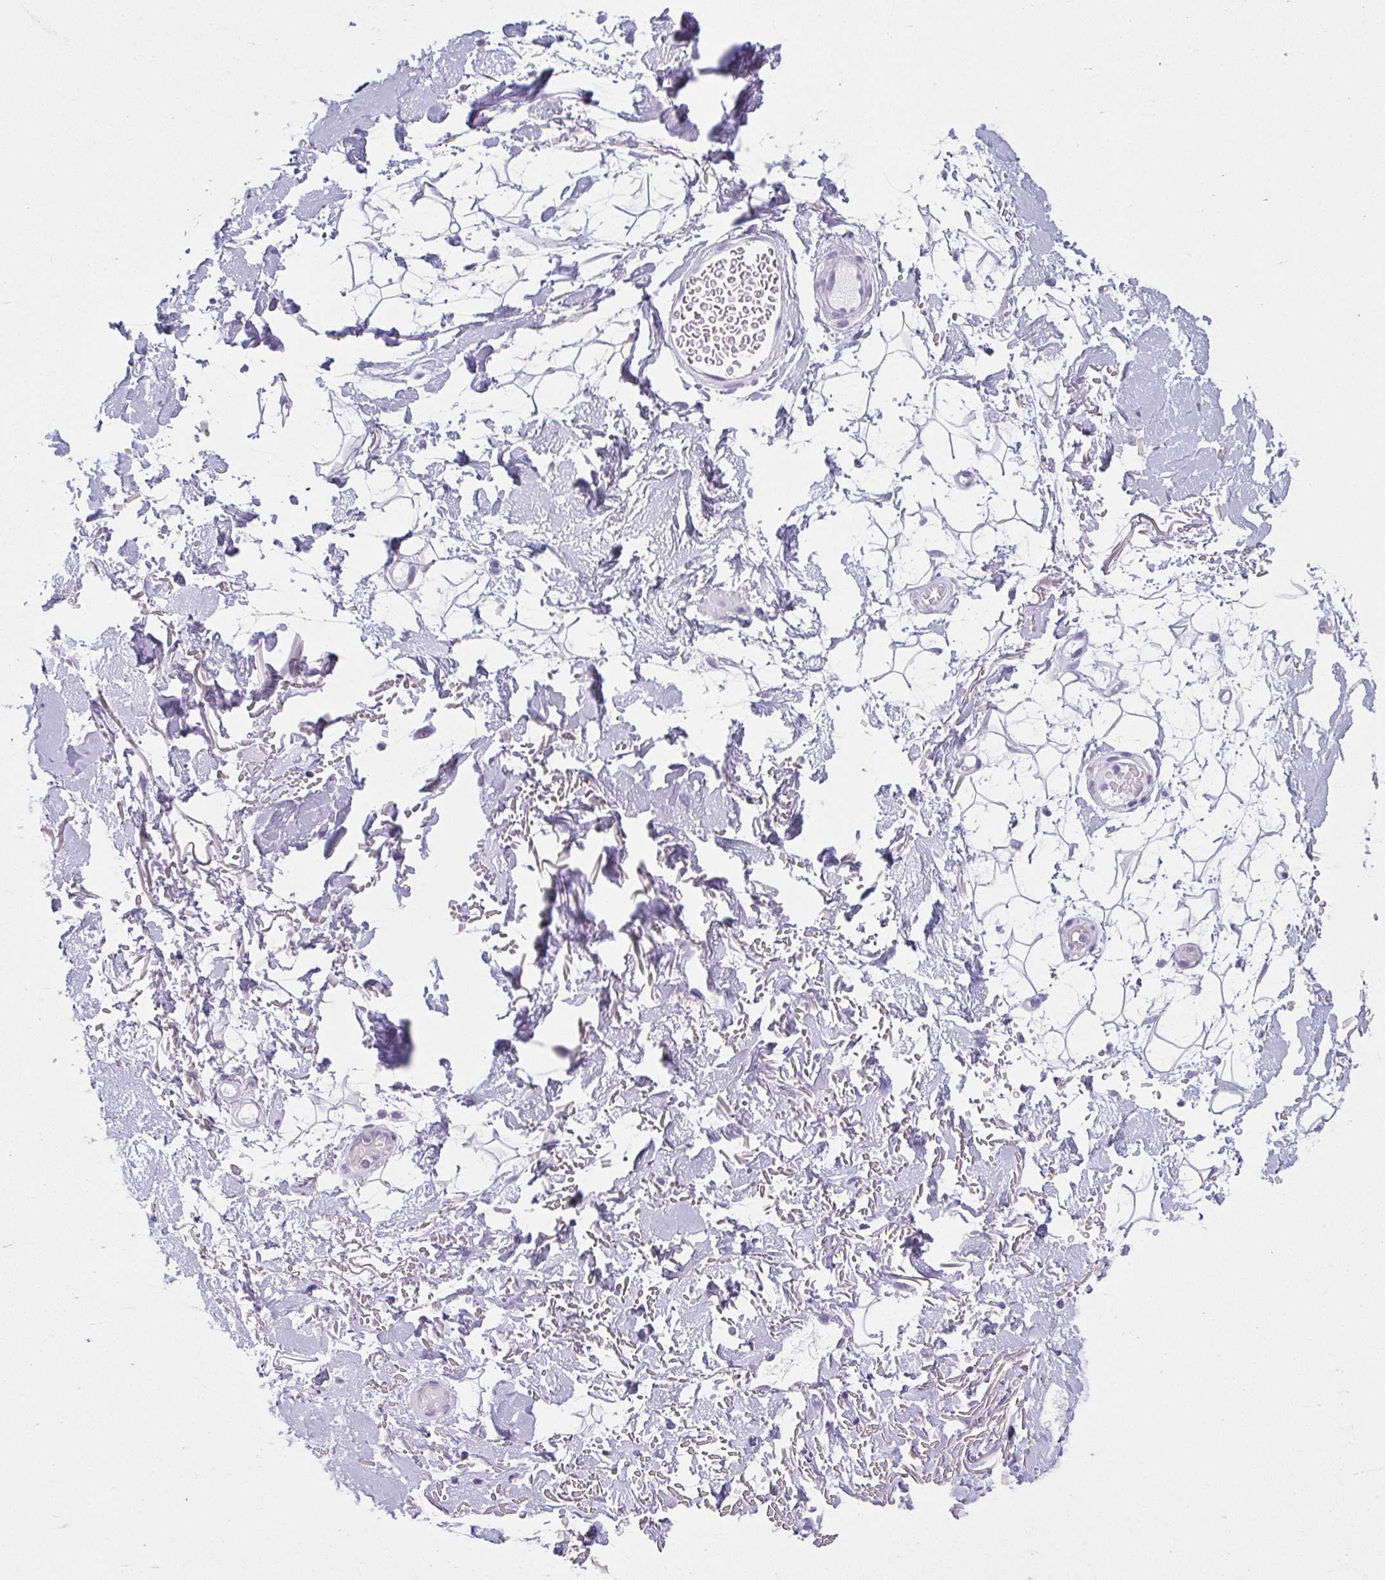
{"staining": {"intensity": "negative", "quantity": "none", "location": "none"}, "tissue": "adipose tissue", "cell_type": "Adipocytes", "image_type": "normal", "snomed": [{"axis": "morphology", "description": "Normal tissue, NOS"}, {"axis": "topography", "description": "Anal"}, {"axis": "topography", "description": "Peripheral nerve tissue"}], "caption": "Normal adipose tissue was stained to show a protein in brown. There is no significant staining in adipocytes. (Brightfield microscopy of DAB (3,3'-diaminobenzidine) IHC at high magnification).", "gene": "MOBP", "patient": {"sex": "male", "age": 78}}